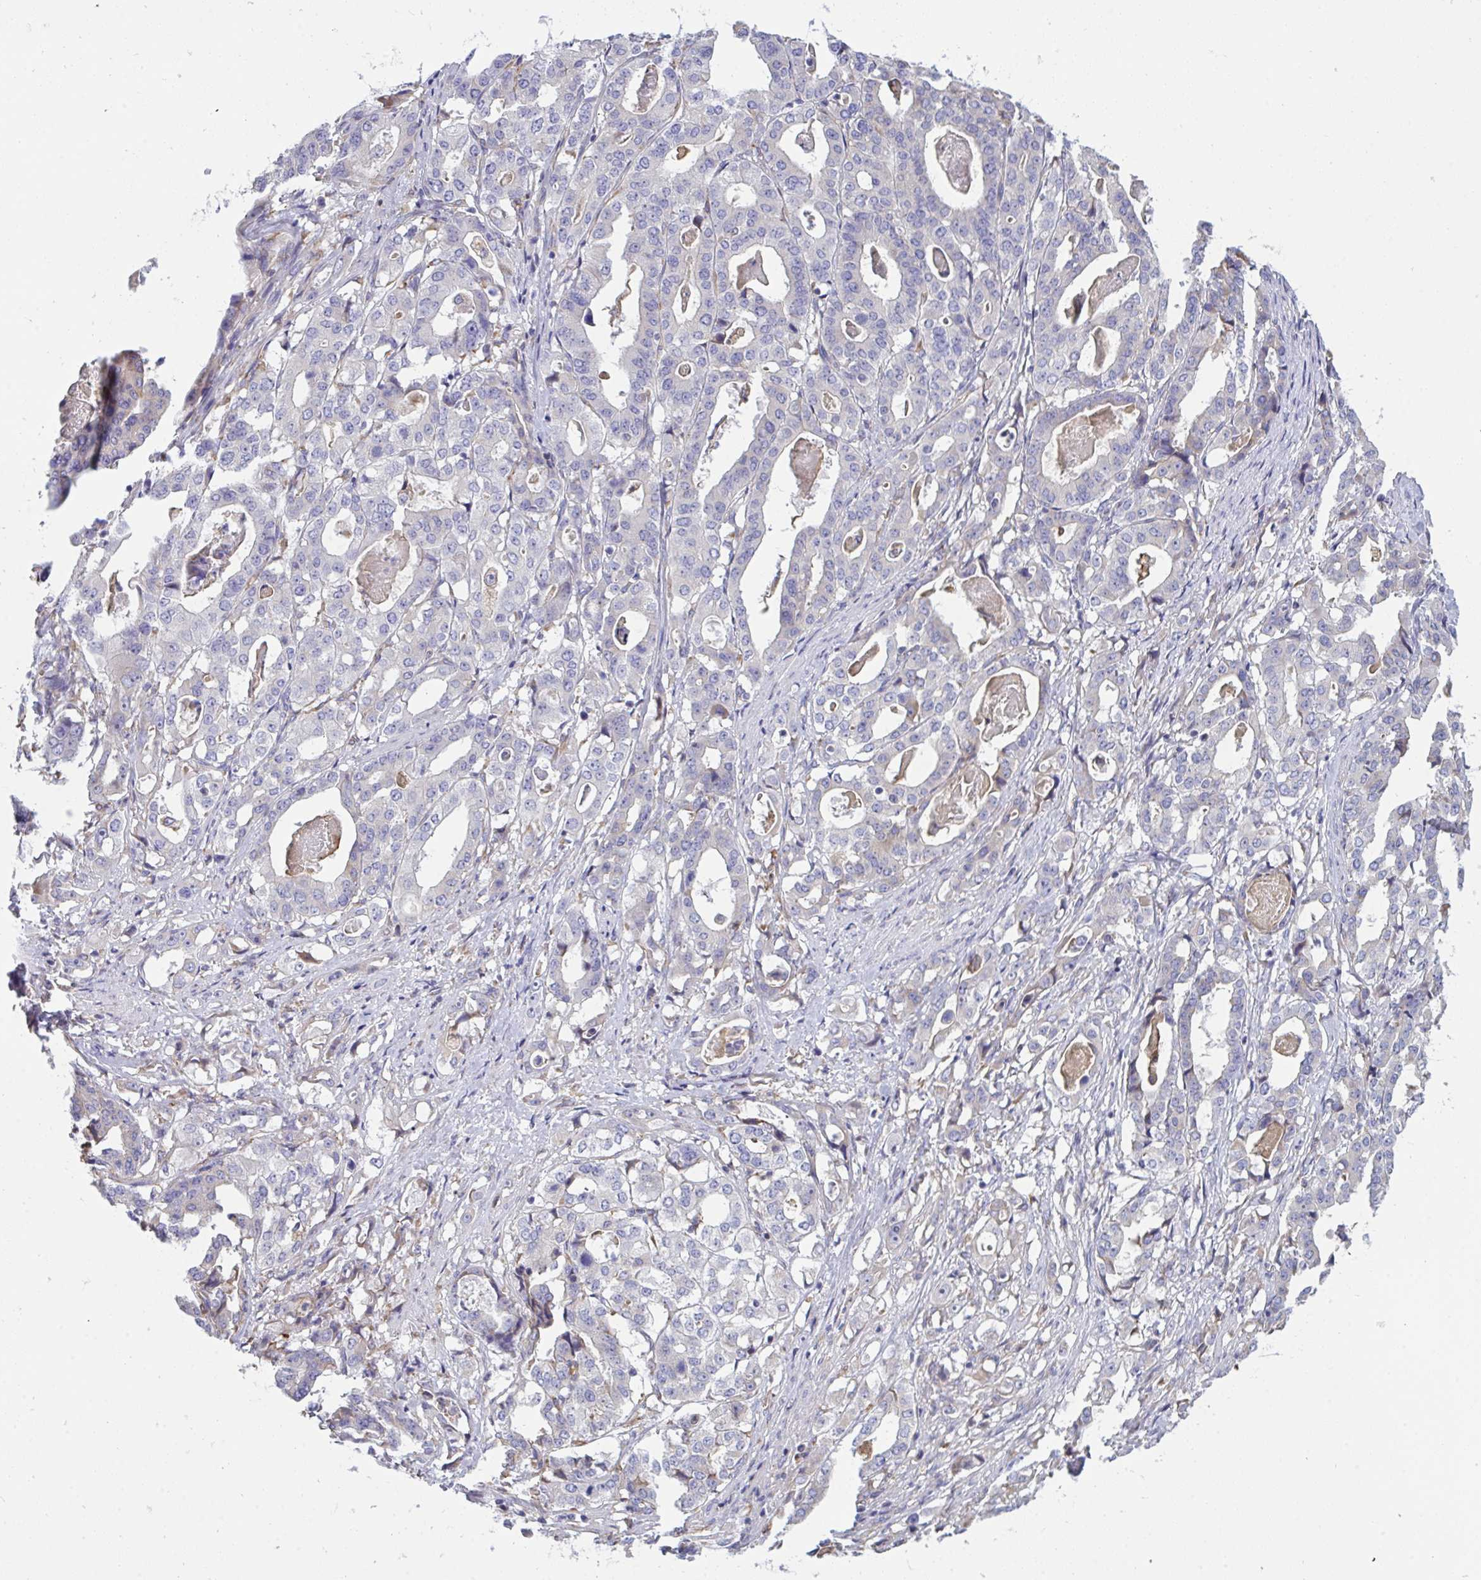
{"staining": {"intensity": "negative", "quantity": "none", "location": "none"}, "tissue": "stomach cancer", "cell_type": "Tumor cells", "image_type": "cancer", "snomed": [{"axis": "morphology", "description": "Adenocarcinoma, NOS"}, {"axis": "topography", "description": "Stomach"}], "caption": "This is an immunohistochemistry micrograph of stomach cancer. There is no staining in tumor cells.", "gene": "MYMK", "patient": {"sex": "male", "age": 48}}